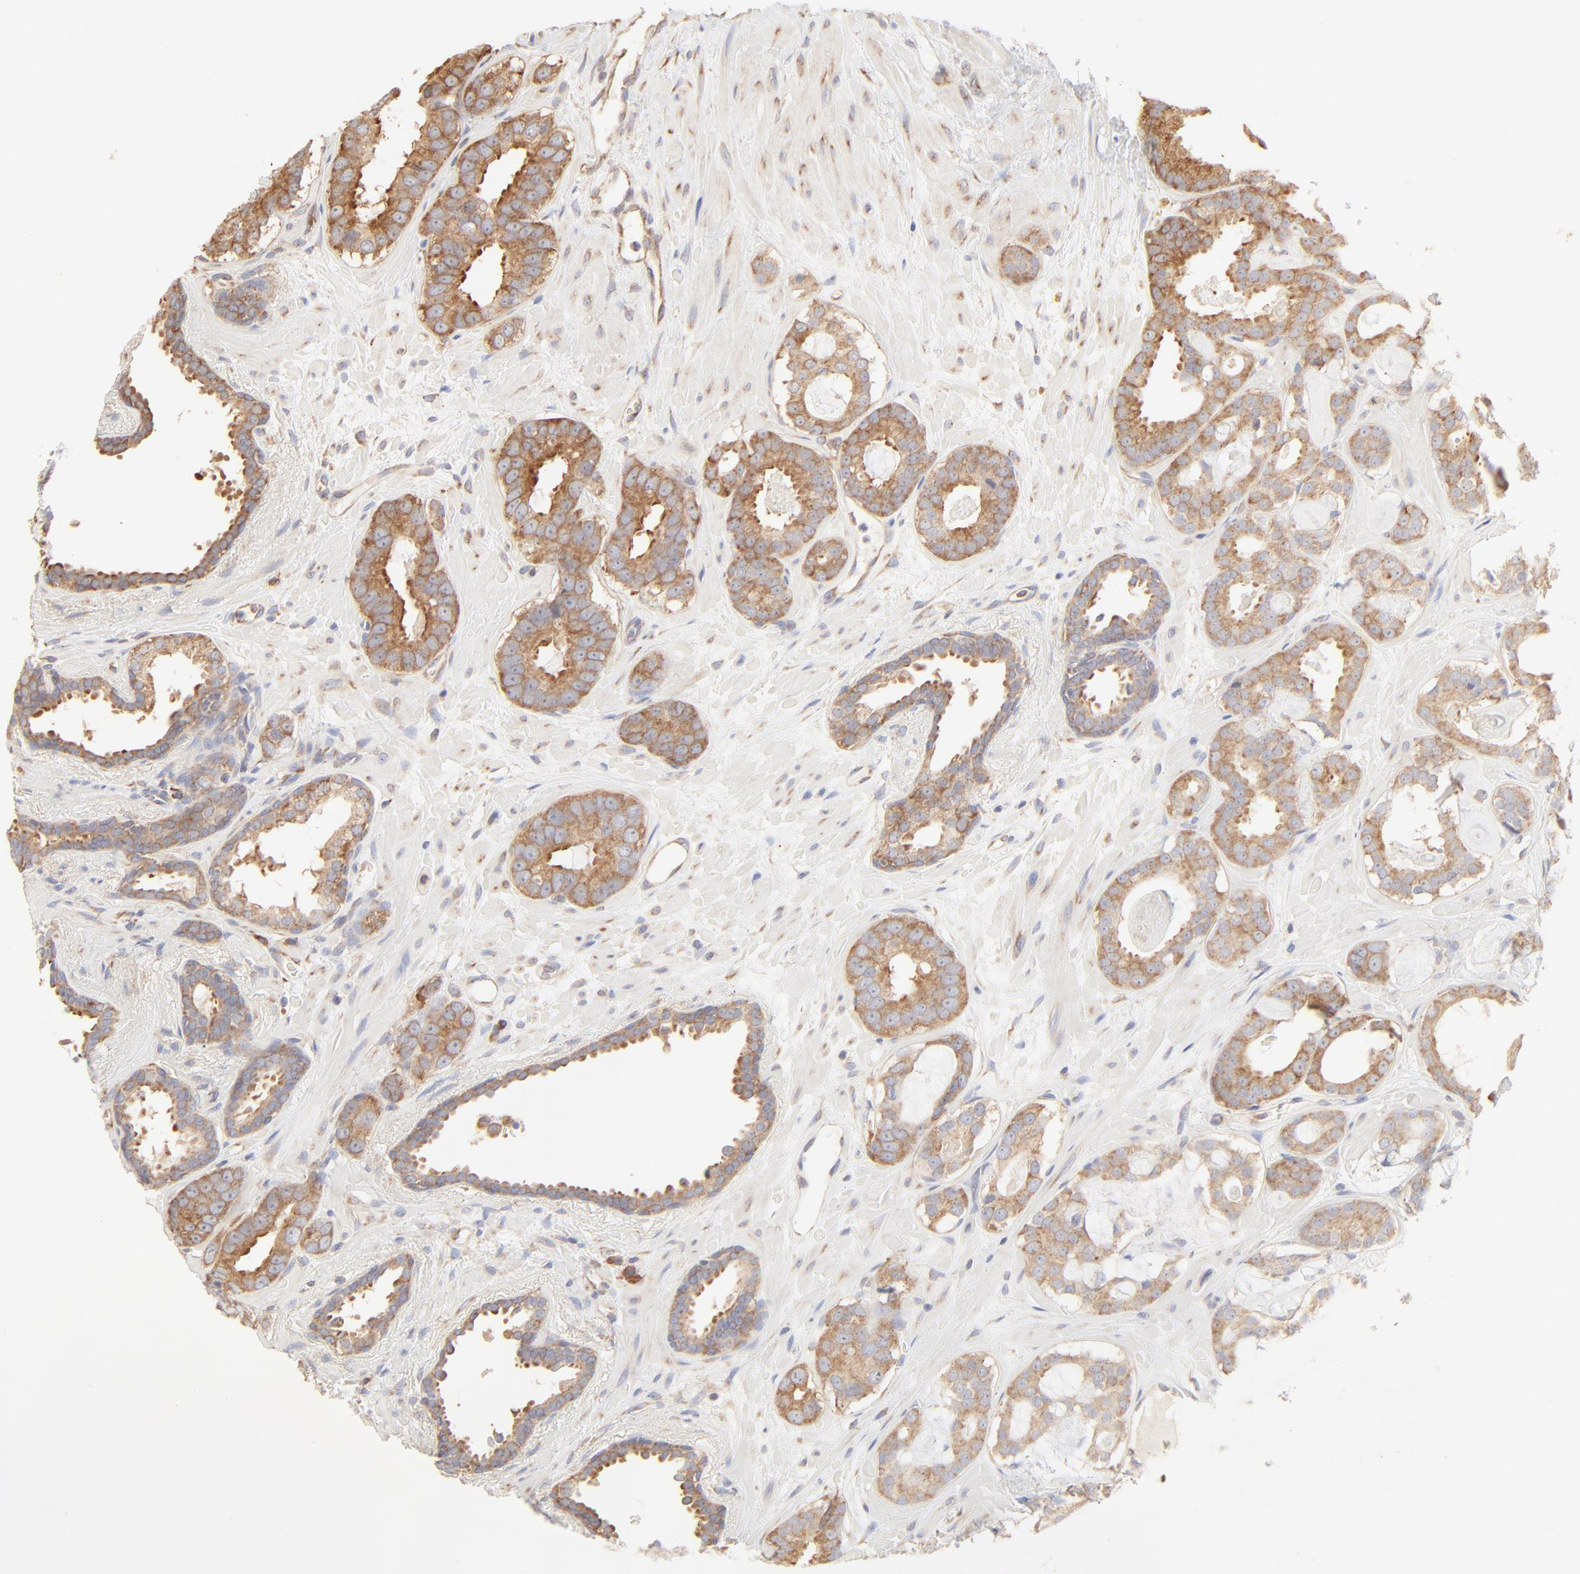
{"staining": {"intensity": "moderate", "quantity": ">75%", "location": "cytoplasmic/membranous"}, "tissue": "prostate cancer", "cell_type": "Tumor cells", "image_type": "cancer", "snomed": [{"axis": "morphology", "description": "Adenocarcinoma, Low grade"}, {"axis": "topography", "description": "Prostate"}], "caption": "Human prostate cancer stained with a brown dye exhibits moderate cytoplasmic/membranous positive expression in approximately >75% of tumor cells.", "gene": "RPS20", "patient": {"sex": "male", "age": 57}}